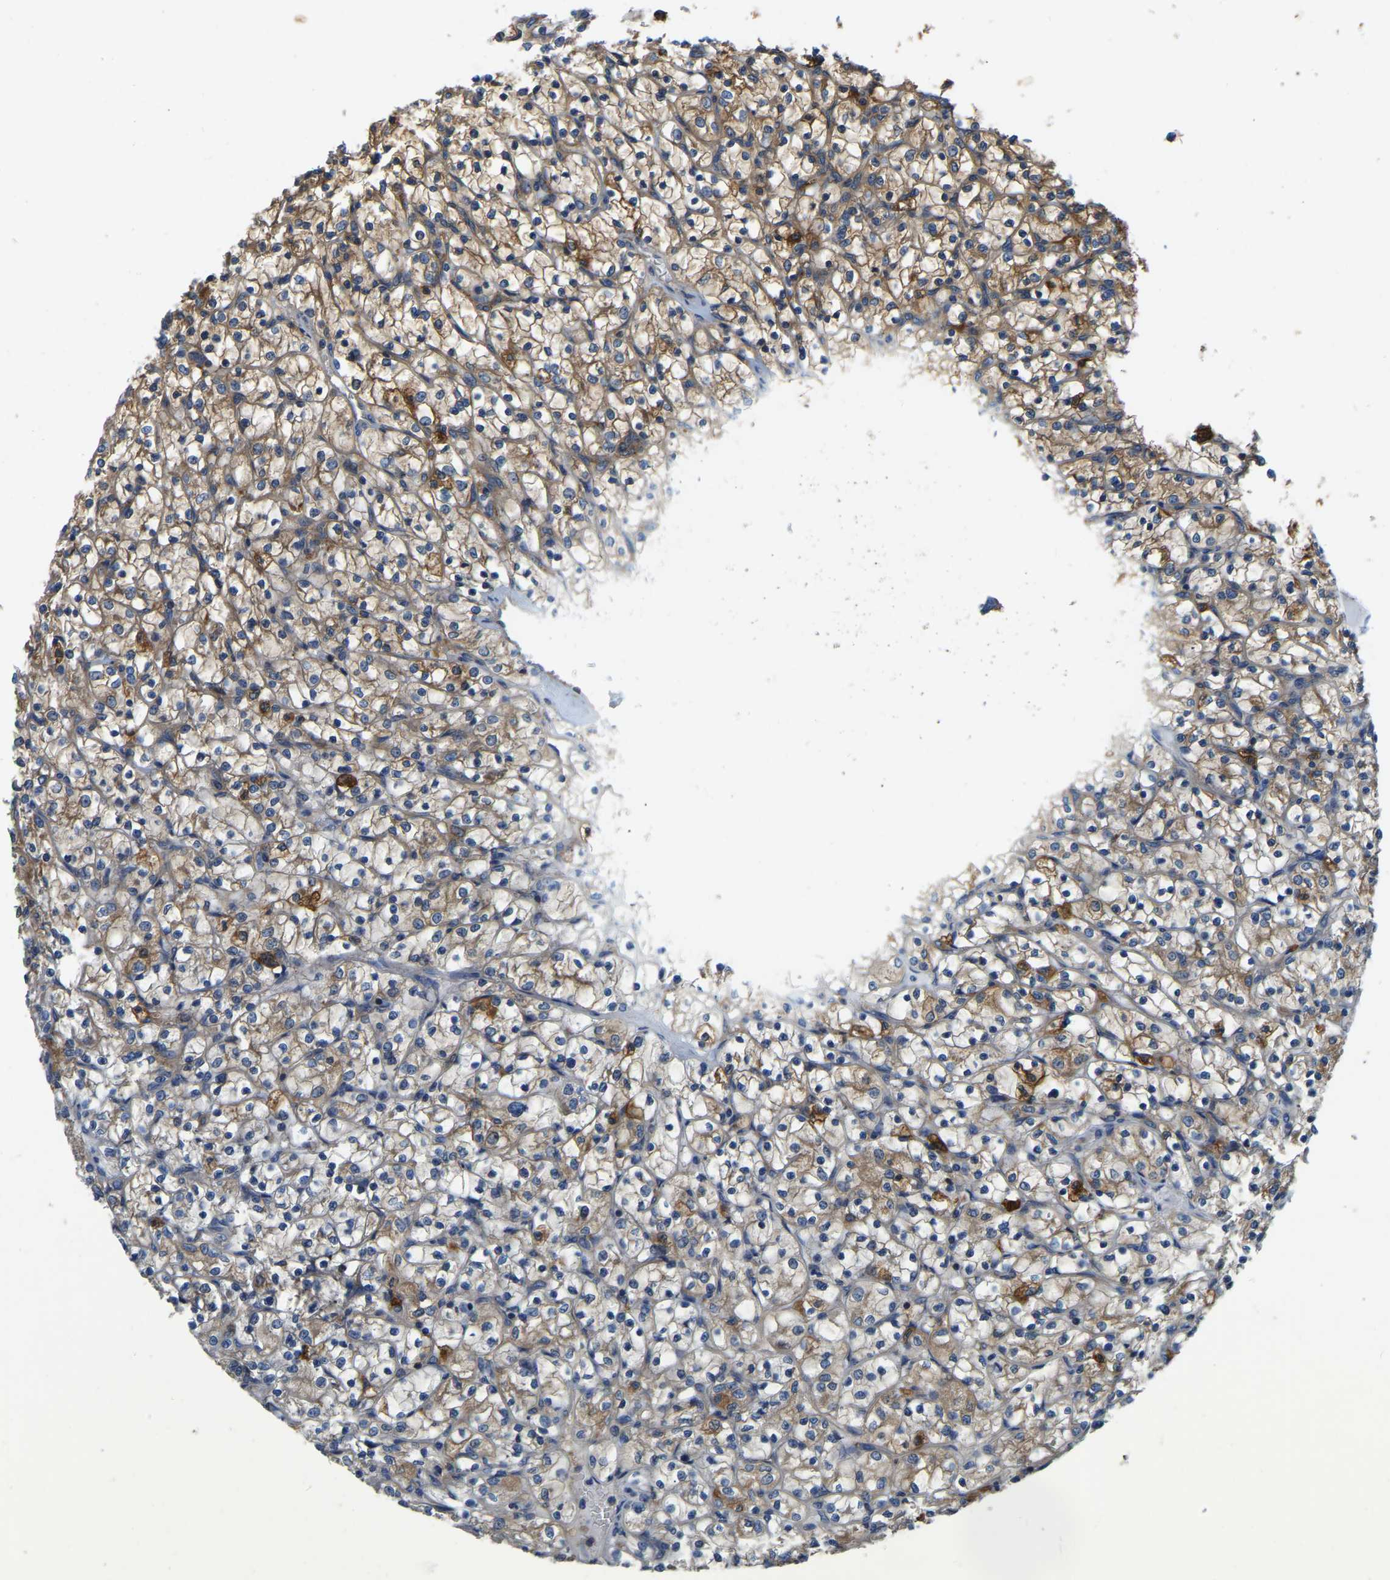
{"staining": {"intensity": "moderate", "quantity": ">75%", "location": "cytoplasmic/membranous"}, "tissue": "renal cancer", "cell_type": "Tumor cells", "image_type": "cancer", "snomed": [{"axis": "morphology", "description": "Adenocarcinoma, NOS"}, {"axis": "topography", "description": "Kidney"}], "caption": "Immunohistochemical staining of renal adenocarcinoma shows moderate cytoplasmic/membranous protein staining in about >75% of tumor cells.", "gene": "GARS1", "patient": {"sex": "female", "age": 69}}